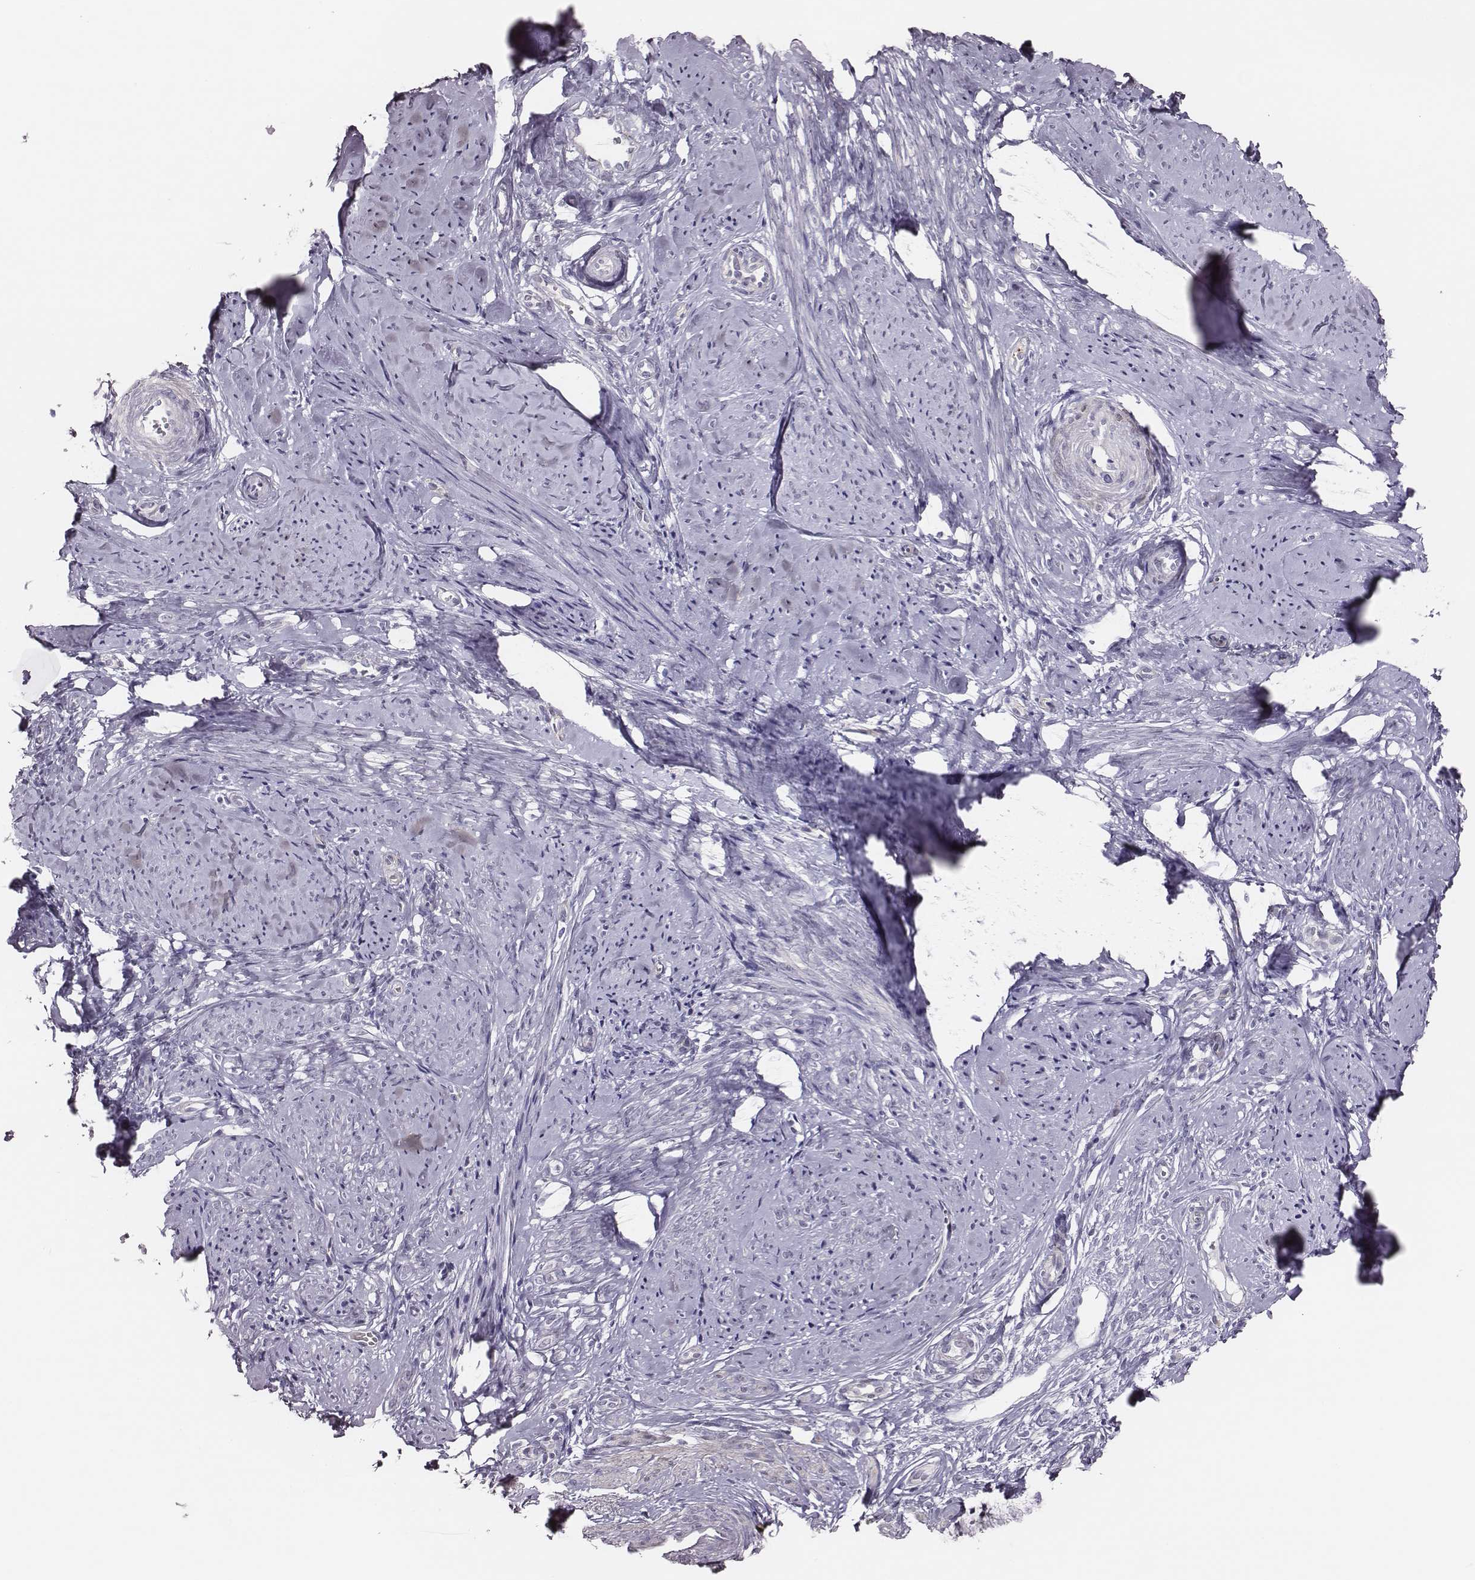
{"staining": {"intensity": "negative", "quantity": "none", "location": "none"}, "tissue": "smooth muscle", "cell_type": "Smooth muscle cells", "image_type": "normal", "snomed": [{"axis": "morphology", "description": "Normal tissue, NOS"}, {"axis": "topography", "description": "Smooth muscle"}], "caption": "Immunohistochemistry histopathology image of normal smooth muscle stained for a protein (brown), which demonstrates no staining in smooth muscle cells.", "gene": "SCML2", "patient": {"sex": "female", "age": 48}}